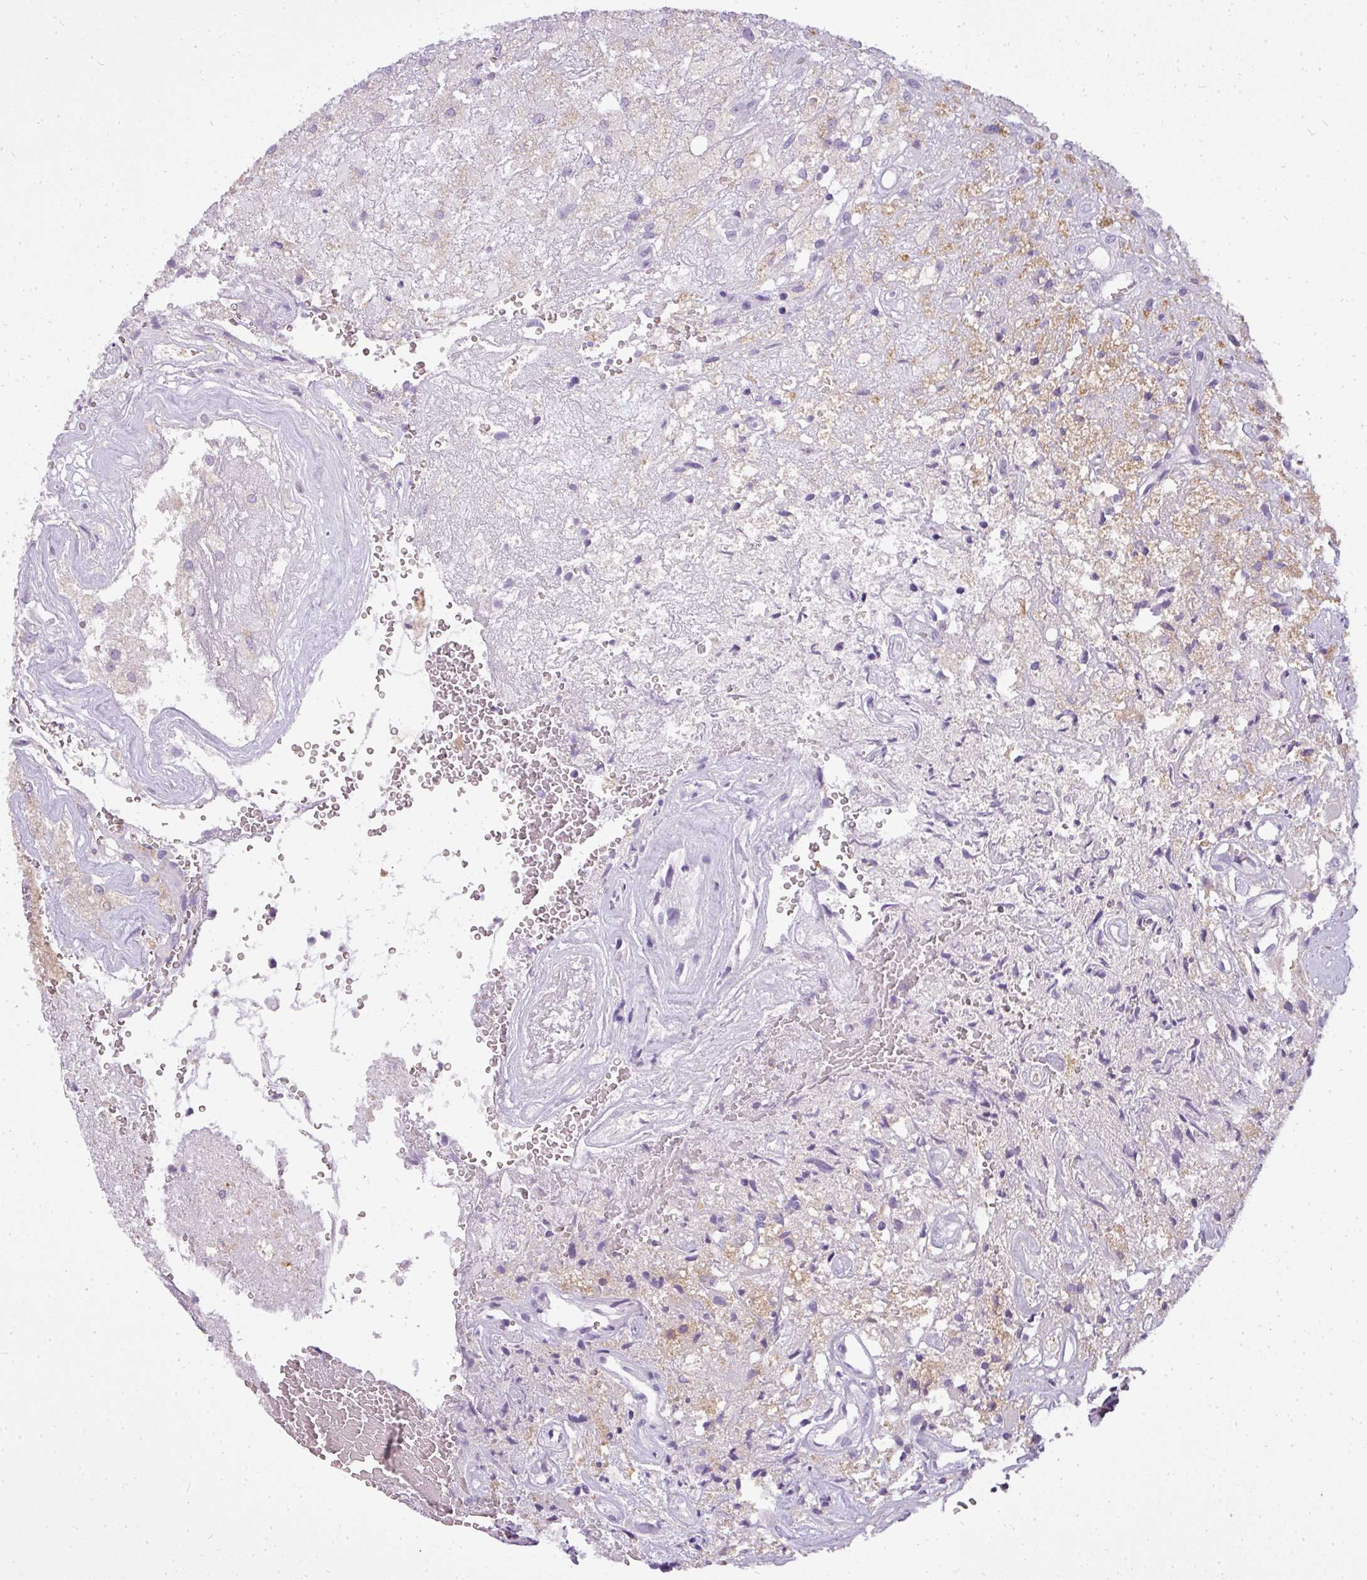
{"staining": {"intensity": "negative", "quantity": "none", "location": "none"}, "tissue": "glioma", "cell_type": "Tumor cells", "image_type": "cancer", "snomed": [{"axis": "morphology", "description": "Glioma, malignant, High grade"}, {"axis": "topography", "description": "Brain"}], "caption": "The image reveals no significant expression in tumor cells of malignant glioma (high-grade).", "gene": "ATP6V1D", "patient": {"sex": "male", "age": 56}}